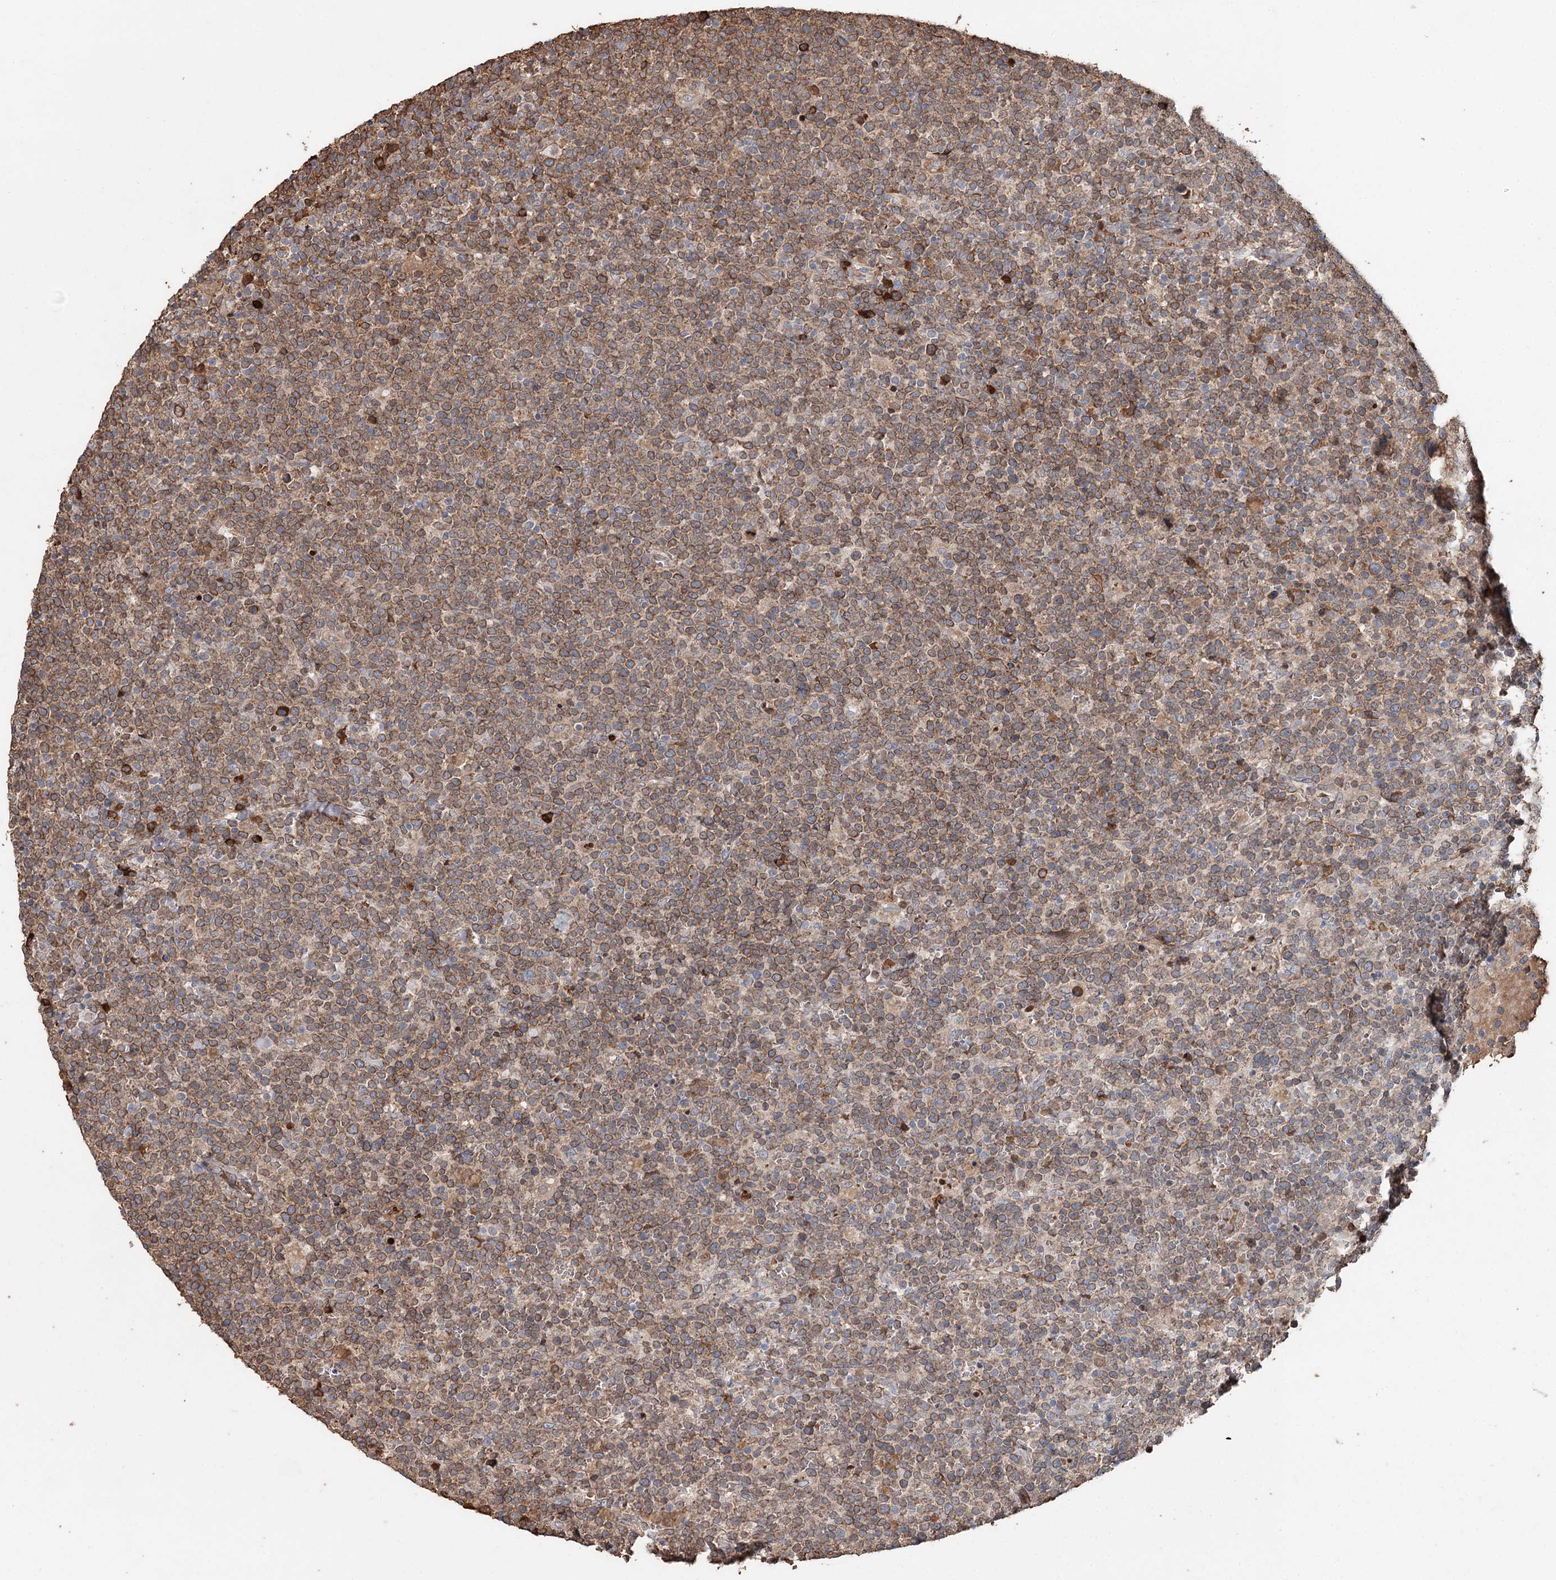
{"staining": {"intensity": "moderate", "quantity": ">75%", "location": "cytoplasmic/membranous"}, "tissue": "lymphoma", "cell_type": "Tumor cells", "image_type": "cancer", "snomed": [{"axis": "morphology", "description": "Malignant lymphoma, non-Hodgkin's type, High grade"}, {"axis": "topography", "description": "Lymph node"}], "caption": "Protein expression by immunohistochemistry (IHC) demonstrates moderate cytoplasmic/membranous positivity in approximately >75% of tumor cells in lymphoma. Using DAB (brown) and hematoxylin (blue) stains, captured at high magnification using brightfield microscopy.", "gene": "SYVN1", "patient": {"sex": "male", "age": 61}}